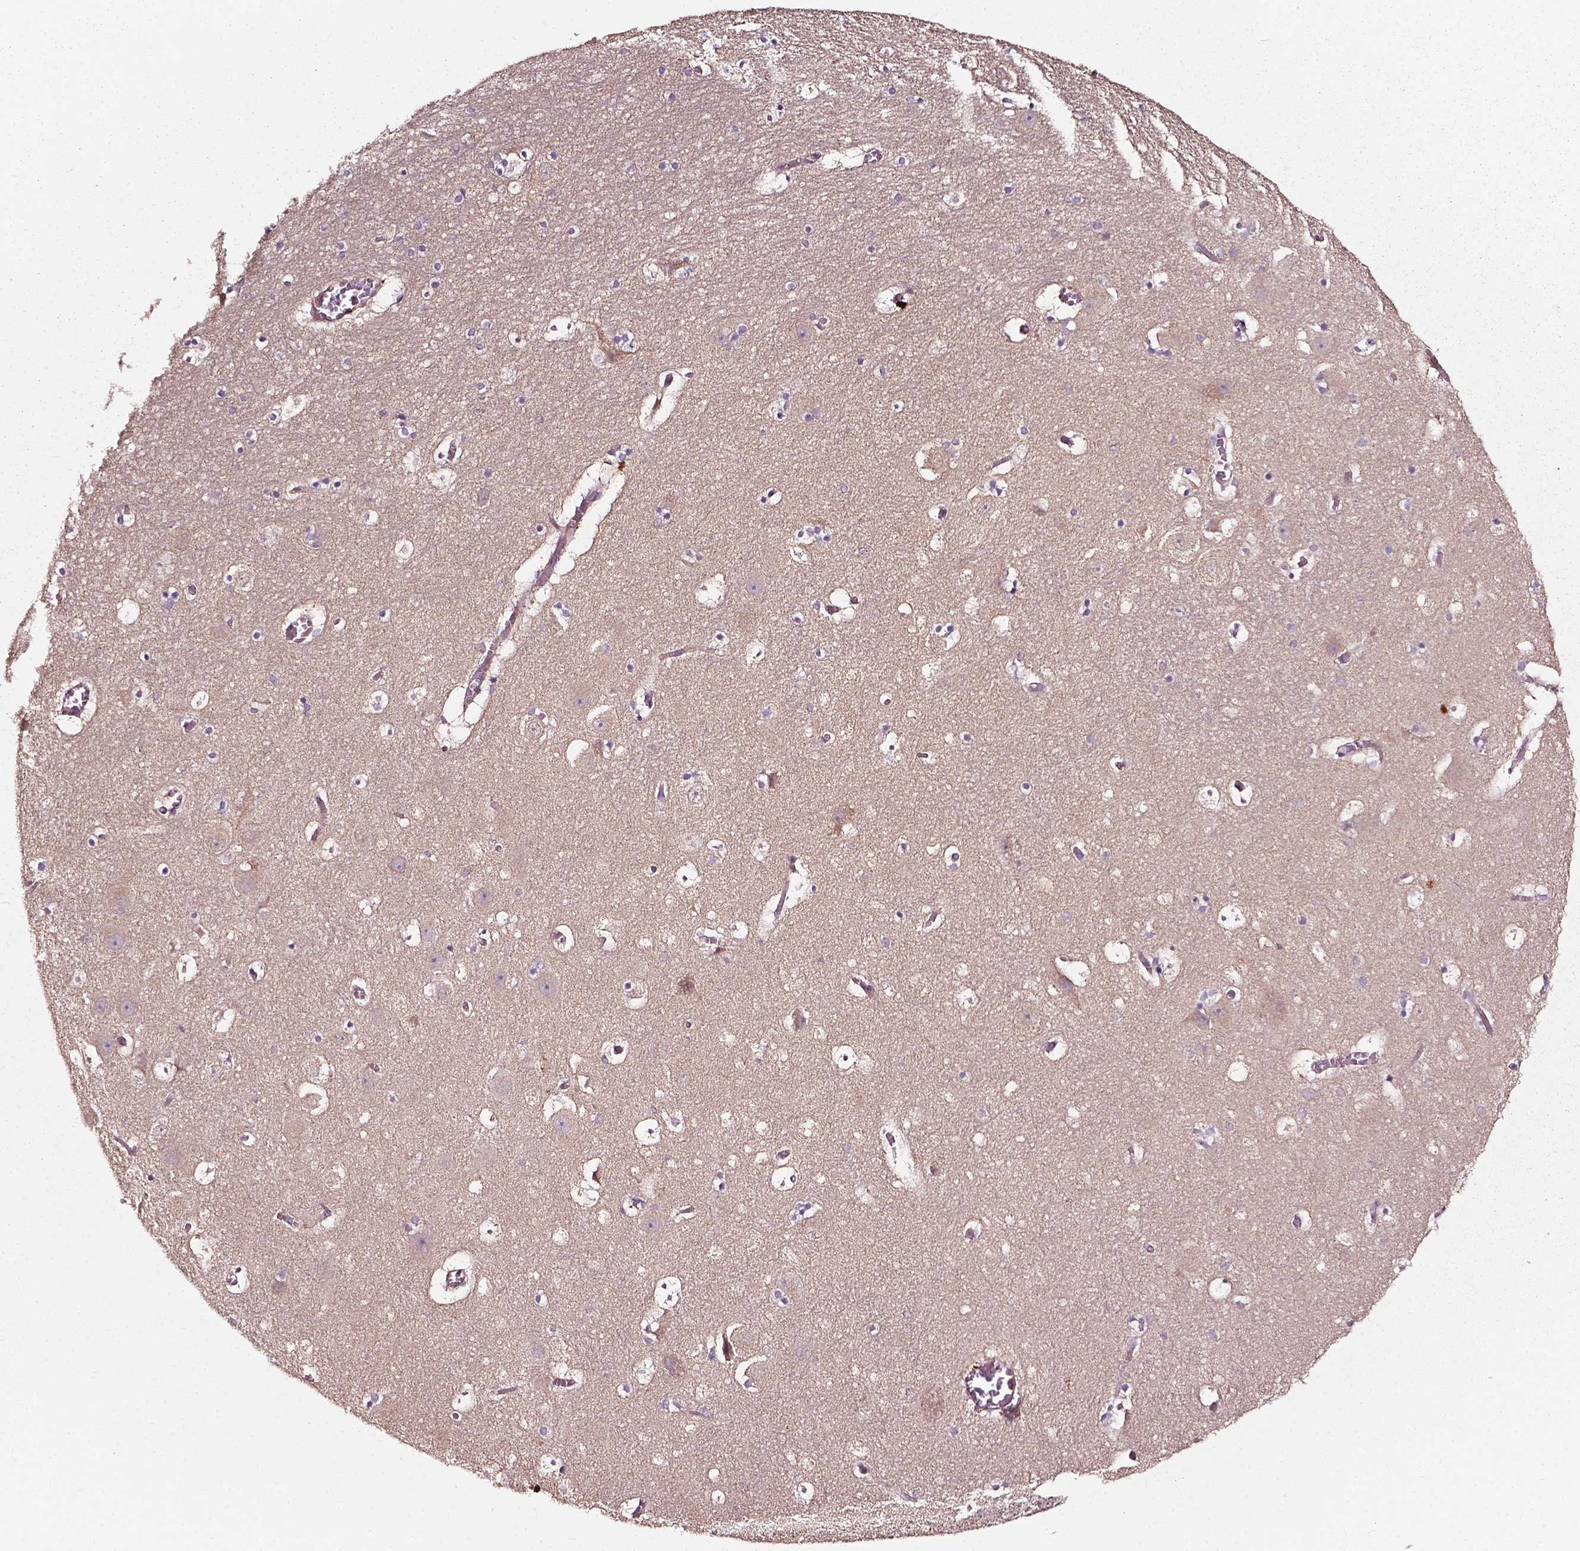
{"staining": {"intensity": "negative", "quantity": "none", "location": "none"}, "tissue": "hippocampus", "cell_type": "Glial cells", "image_type": "normal", "snomed": [{"axis": "morphology", "description": "Normal tissue, NOS"}, {"axis": "topography", "description": "Hippocampus"}], "caption": "The immunohistochemistry (IHC) histopathology image has no significant expression in glial cells of hippocampus. The staining is performed using DAB brown chromogen with nuclei counter-stained in using hematoxylin.", "gene": "ATG16L1", "patient": {"sex": "male", "age": 45}}